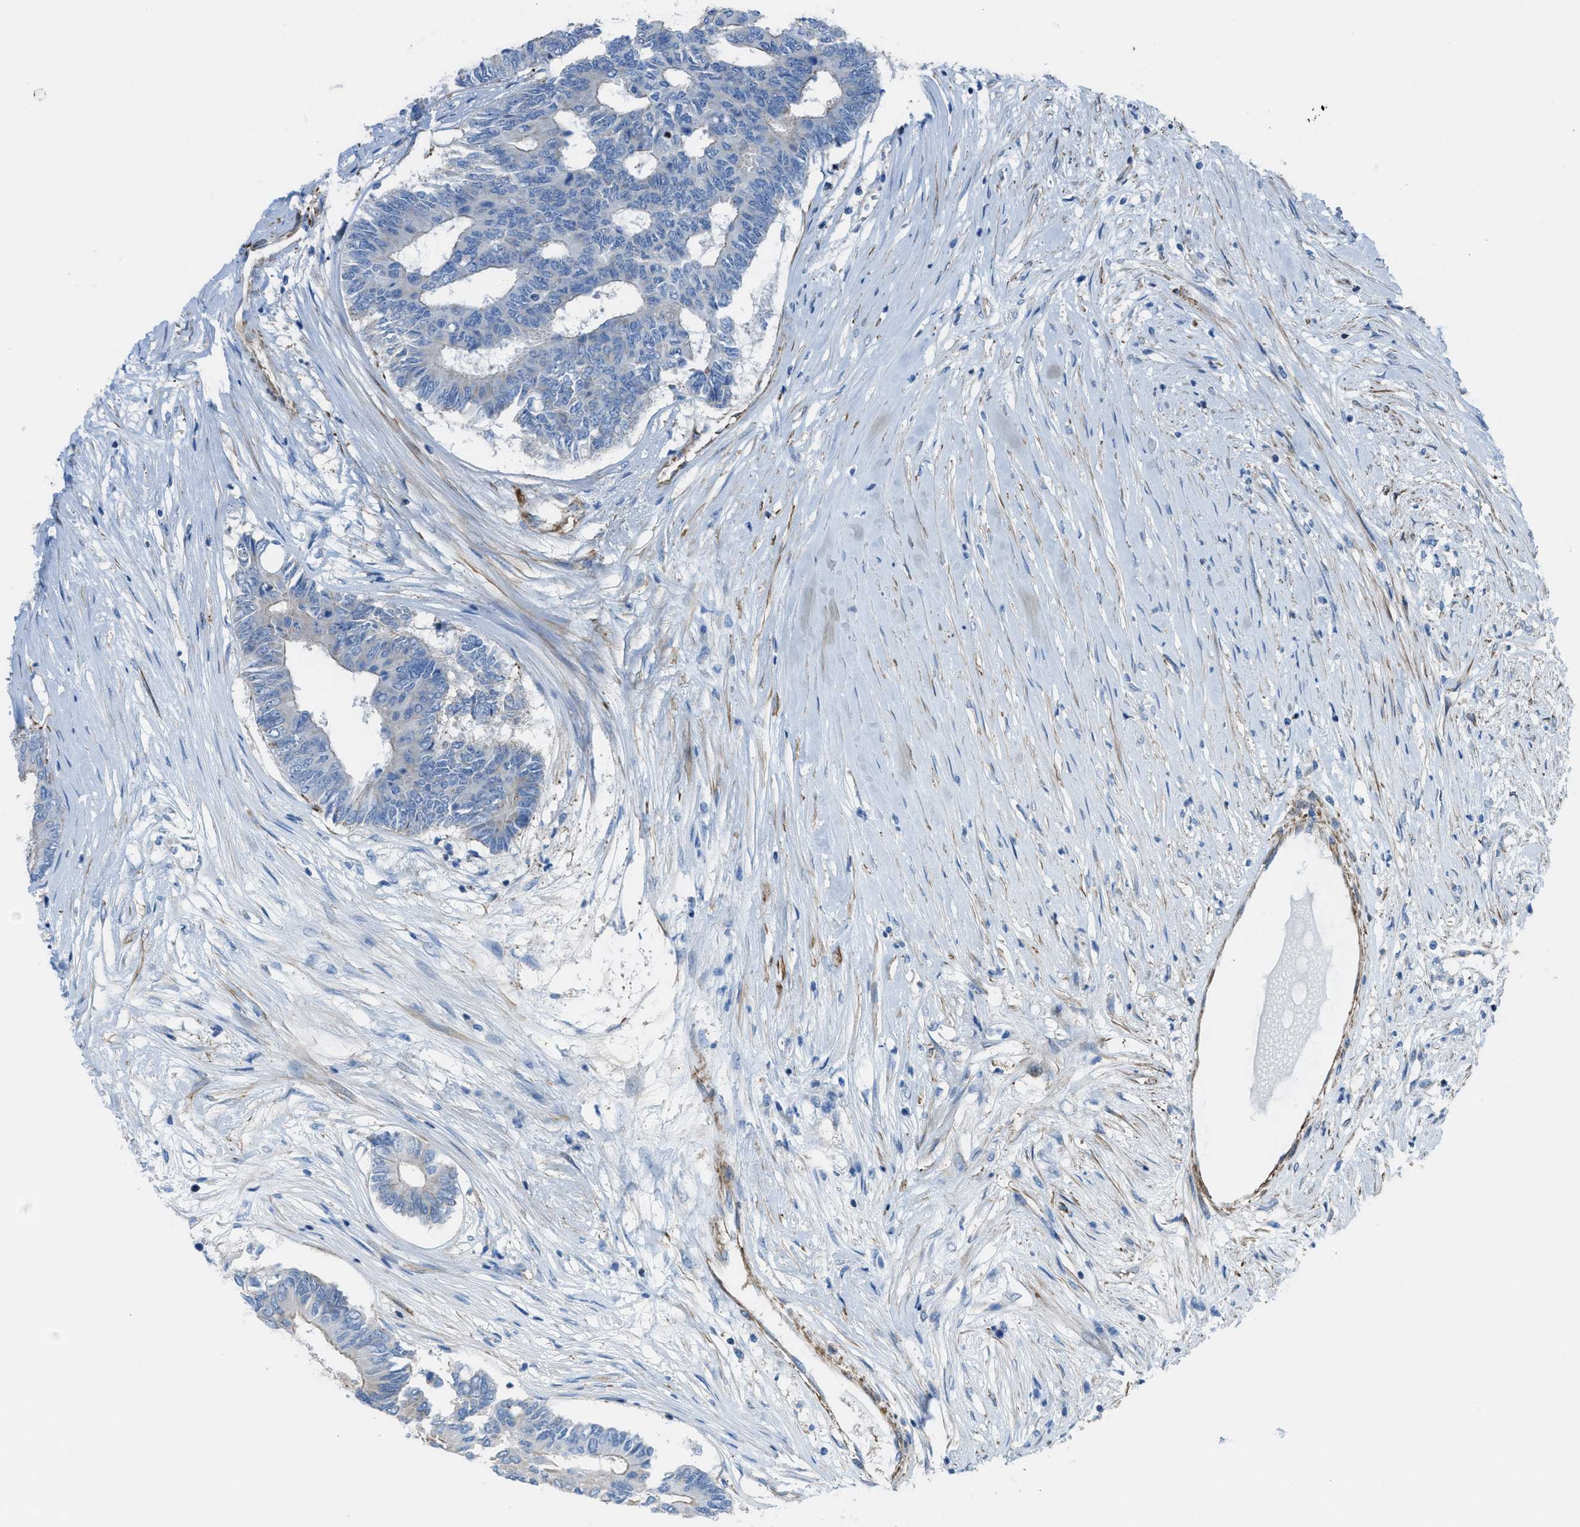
{"staining": {"intensity": "negative", "quantity": "none", "location": "none"}, "tissue": "colorectal cancer", "cell_type": "Tumor cells", "image_type": "cancer", "snomed": [{"axis": "morphology", "description": "Adenocarcinoma, NOS"}, {"axis": "topography", "description": "Rectum"}], "caption": "Colorectal cancer (adenocarcinoma) was stained to show a protein in brown. There is no significant positivity in tumor cells.", "gene": "KCNH7", "patient": {"sex": "male", "age": 63}}